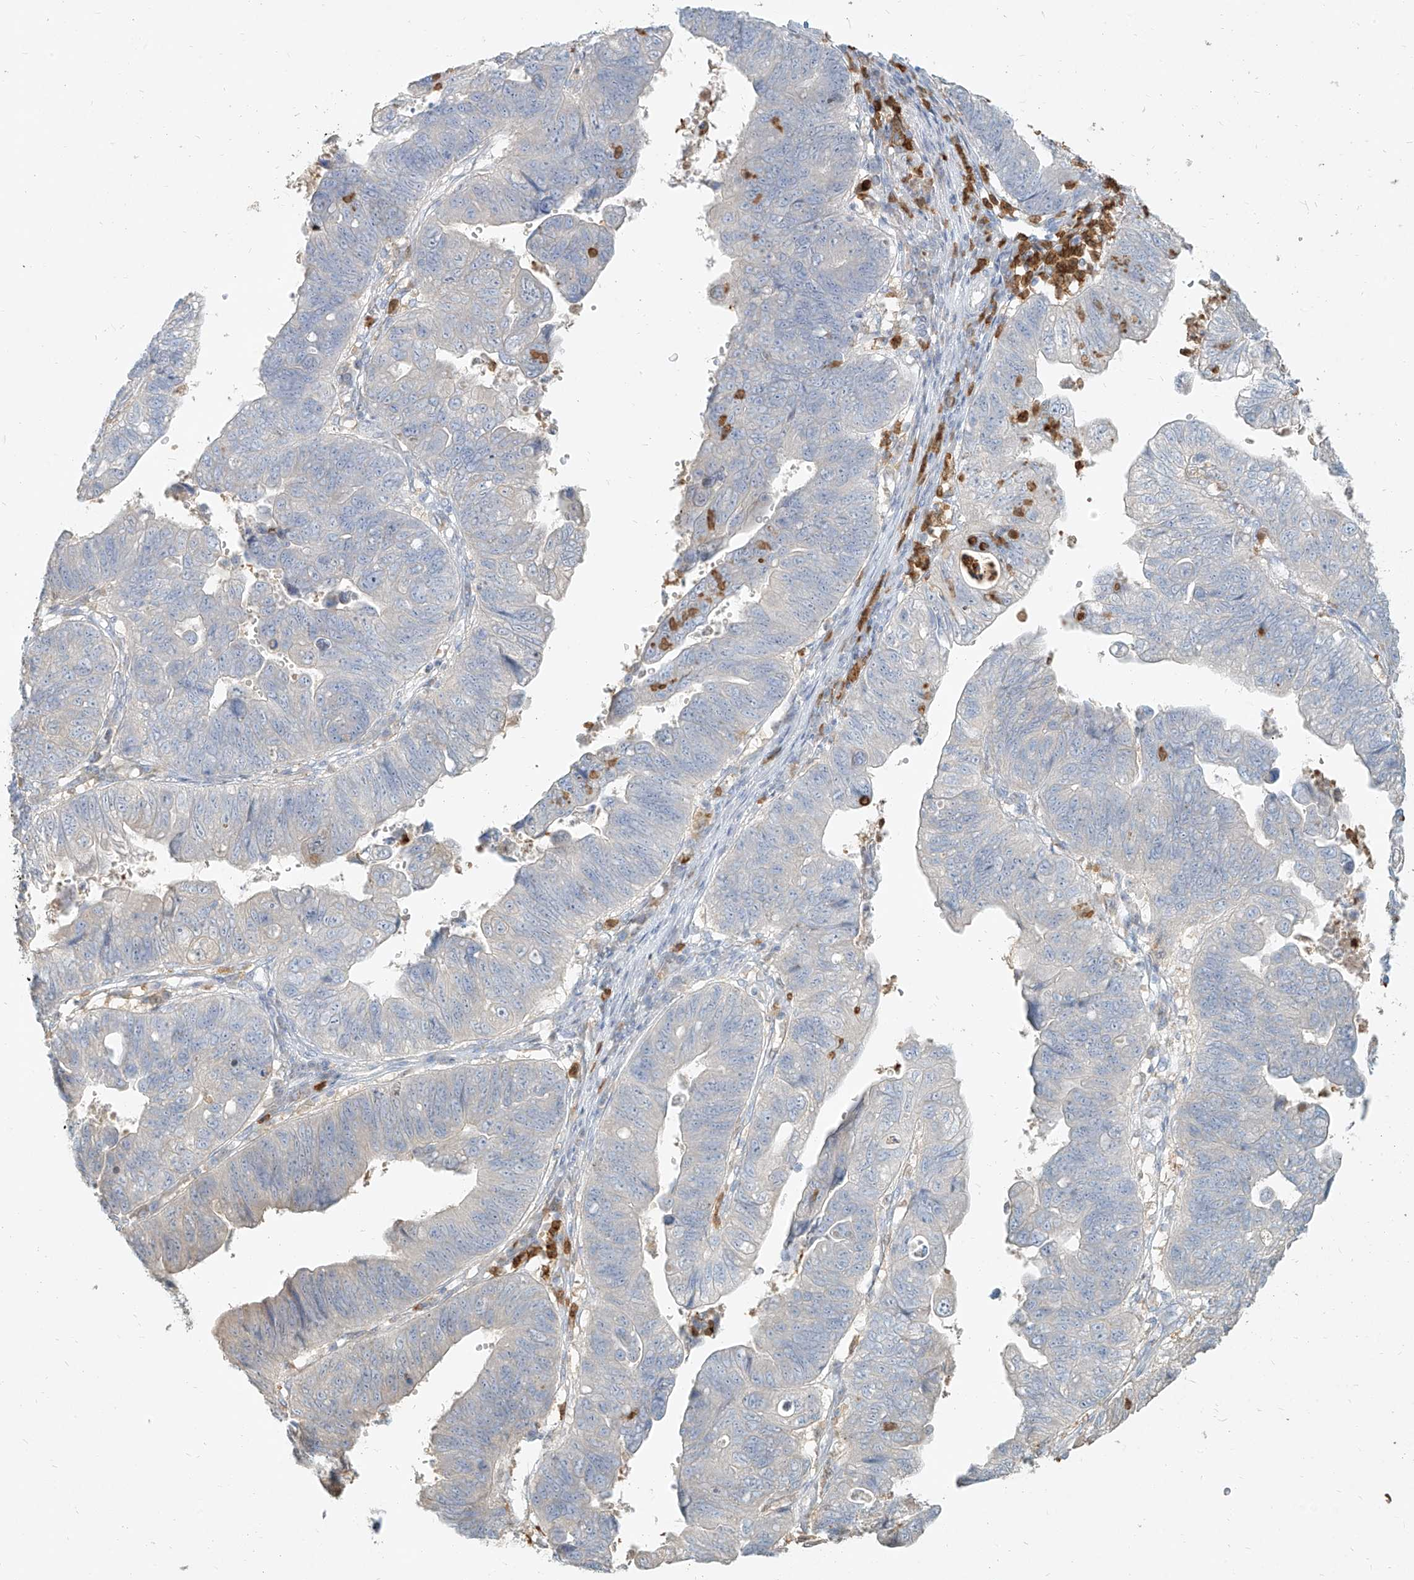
{"staining": {"intensity": "negative", "quantity": "none", "location": "none"}, "tissue": "stomach cancer", "cell_type": "Tumor cells", "image_type": "cancer", "snomed": [{"axis": "morphology", "description": "Adenocarcinoma, NOS"}, {"axis": "topography", "description": "Stomach"}], "caption": "Immunohistochemical staining of adenocarcinoma (stomach) reveals no significant staining in tumor cells.", "gene": "PGD", "patient": {"sex": "male", "age": 59}}